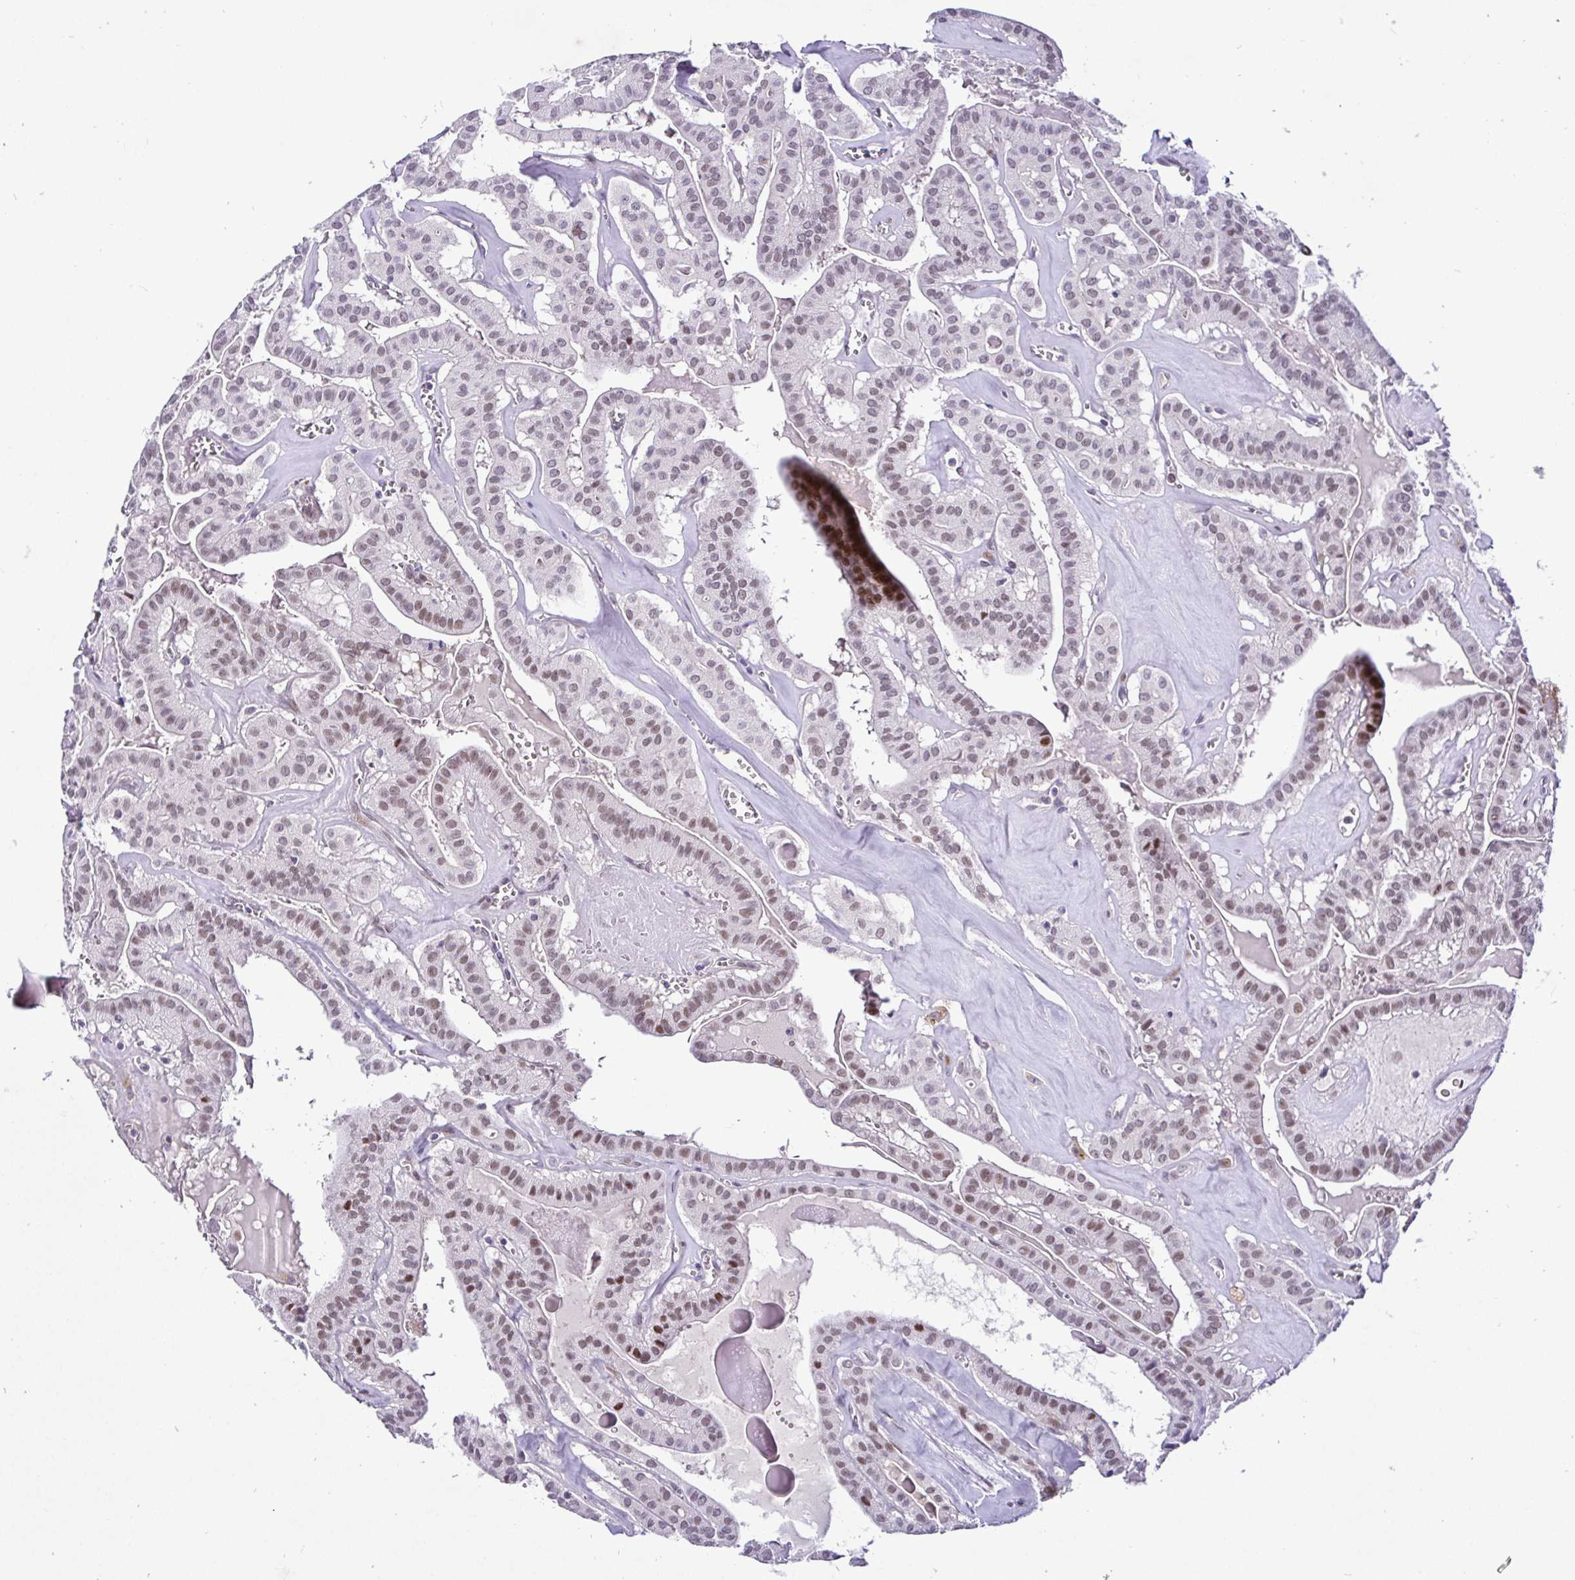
{"staining": {"intensity": "moderate", "quantity": ">75%", "location": "nuclear"}, "tissue": "thyroid cancer", "cell_type": "Tumor cells", "image_type": "cancer", "snomed": [{"axis": "morphology", "description": "Papillary adenocarcinoma, NOS"}, {"axis": "topography", "description": "Thyroid gland"}], "caption": "This is a photomicrograph of IHC staining of papillary adenocarcinoma (thyroid), which shows moderate staining in the nuclear of tumor cells.", "gene": "NUP188", "patient": {"sex": "male", "age": 52}}